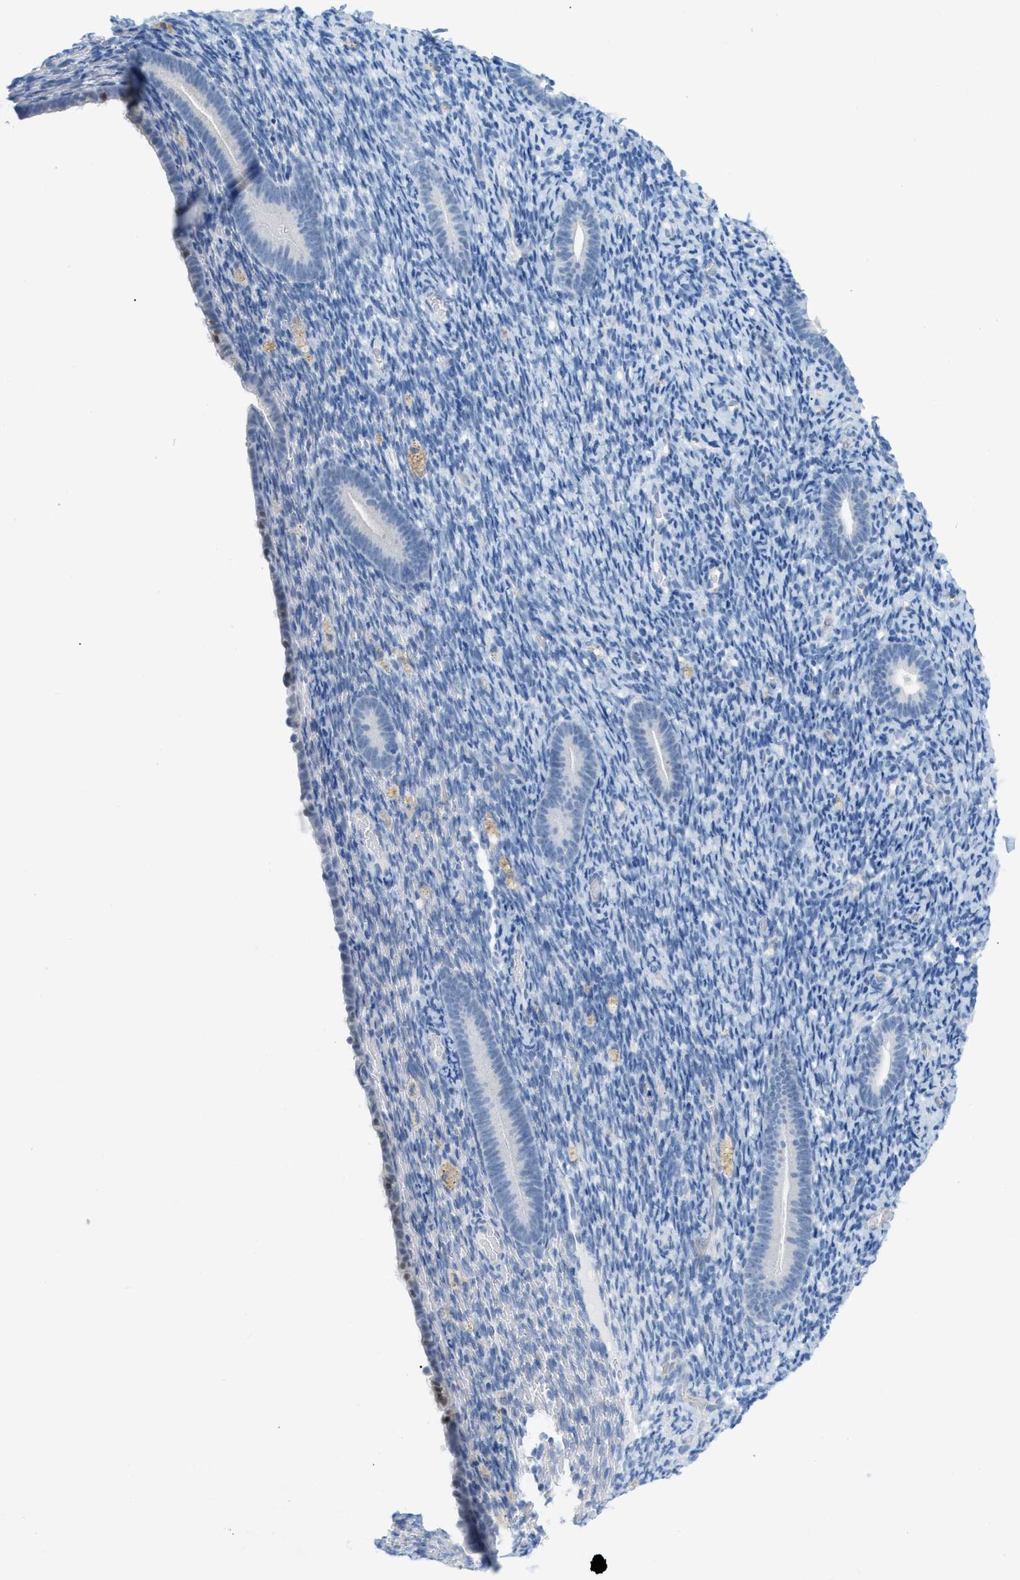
{"staining": {"intensity": "negative", "quantity": "none", "location": "none"}, "tissue": "endometrium", "cell_type": "Cells in endometrial stroma", "image_type": "normal", "snomed": [{"axis": "morphology", "description": "Normal tissue, NOS"}, {"axis": "topography", "description": "Endometrium"}], "caption": "Cells in endometrial stroma show no significant expression in normal endometrium.", "gene": "HLTF", "patient": {"sex": "female", "age": 51}}